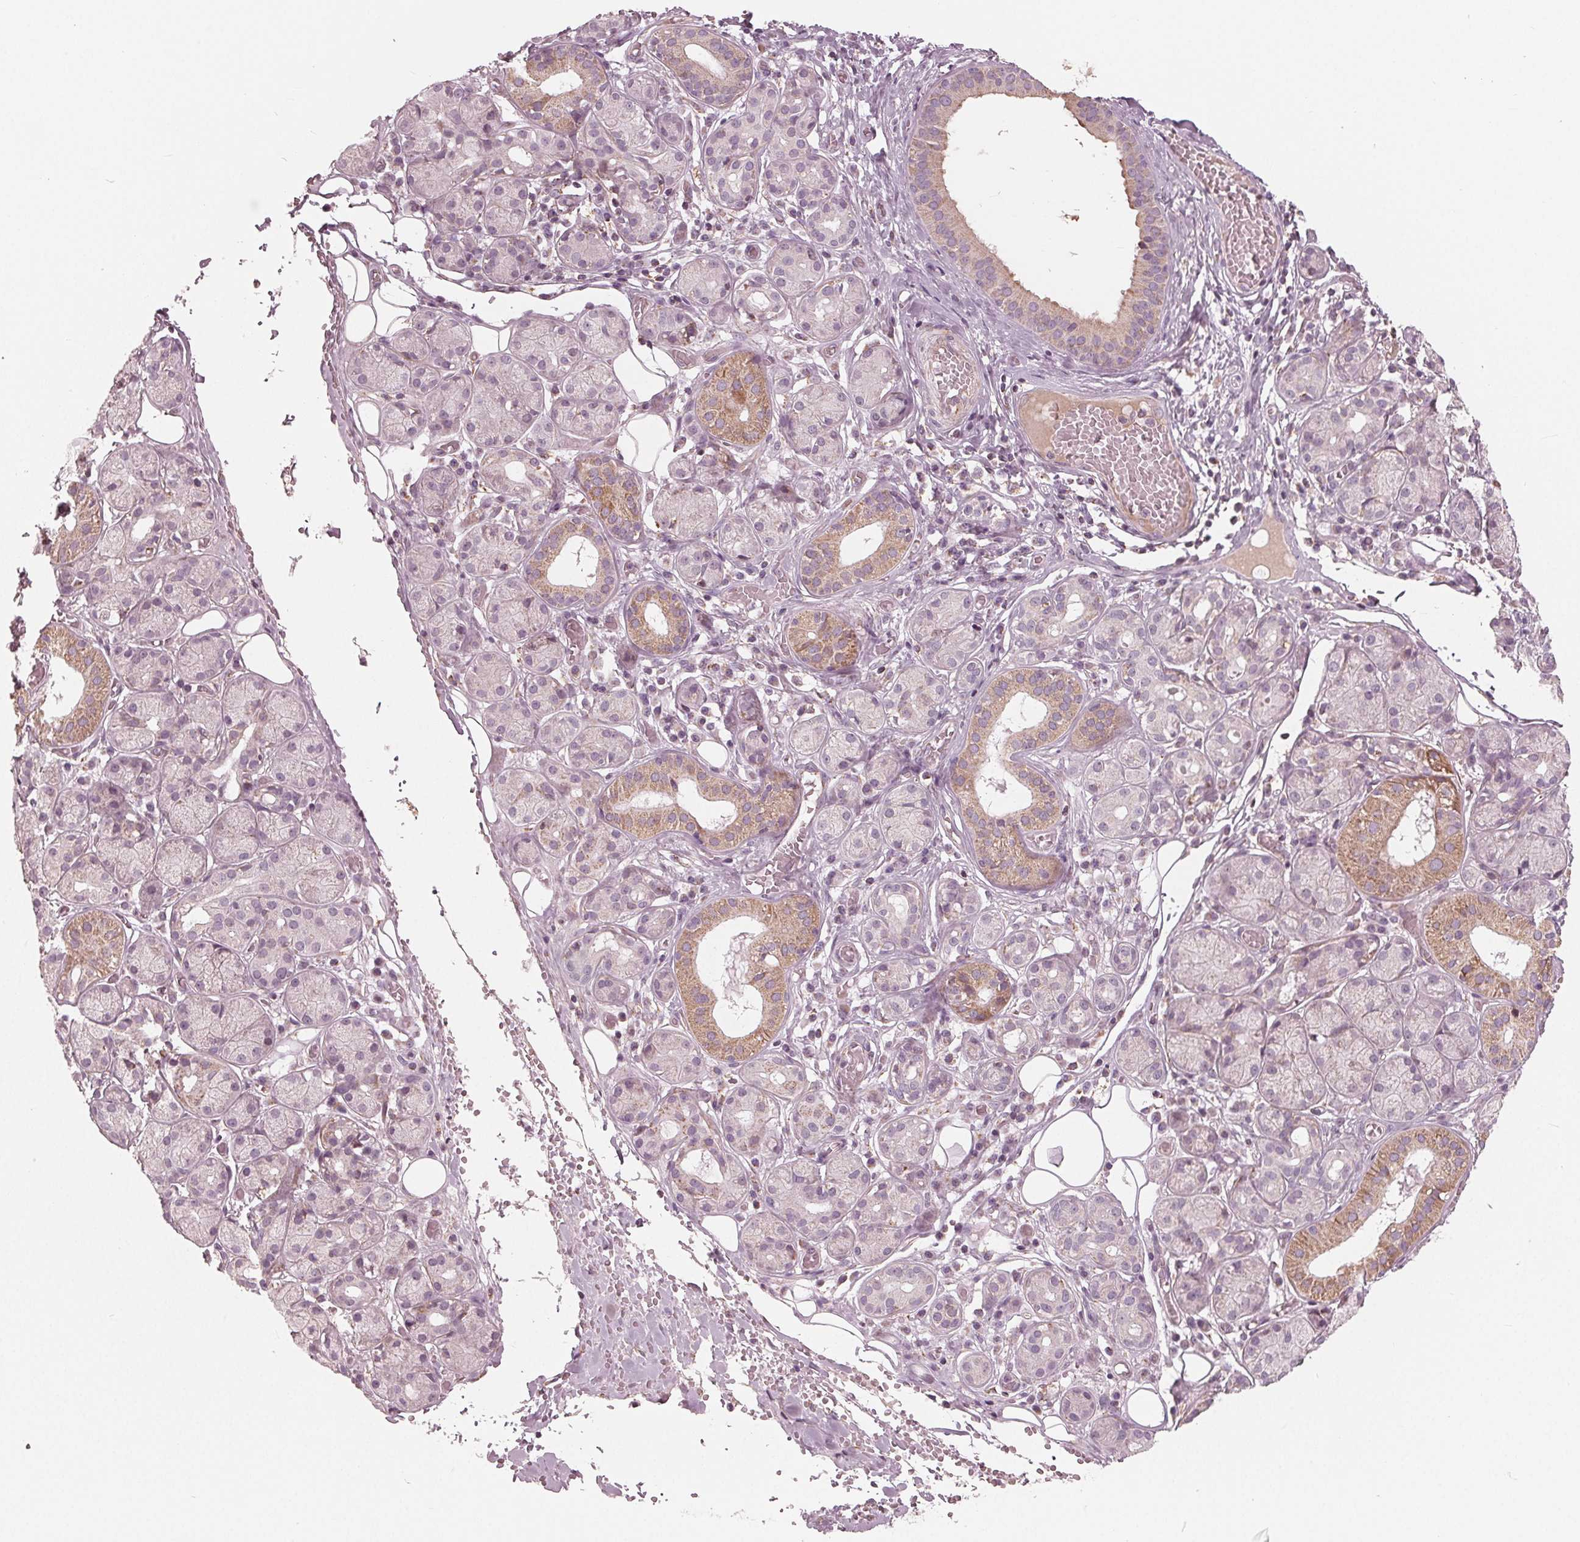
{"staining": {"intensity": "moderate", "quantity": "<25%", "location": "cytoplasmic/membranous"}, "tissue": "salivary gland", "cell_type": "Glandular cells", "image_type": "normal", "snomed": [{"axis": "morphology", "description": "Normal tissue, NOS"}, {"axis": "topography", "description": "Salivary gland"}, {"axis": "topography", "description": "Peripheral nerve tissue"}], "caption": "Immunohistochemical staining of unremarkable human salivary gland shows <25% levels of moderate cytoplasmic/membranous protein expression in approximately <25% of glandular cells.", "gene": "DCAF4L2", "patient": {"sex": "male", "age": 71}}